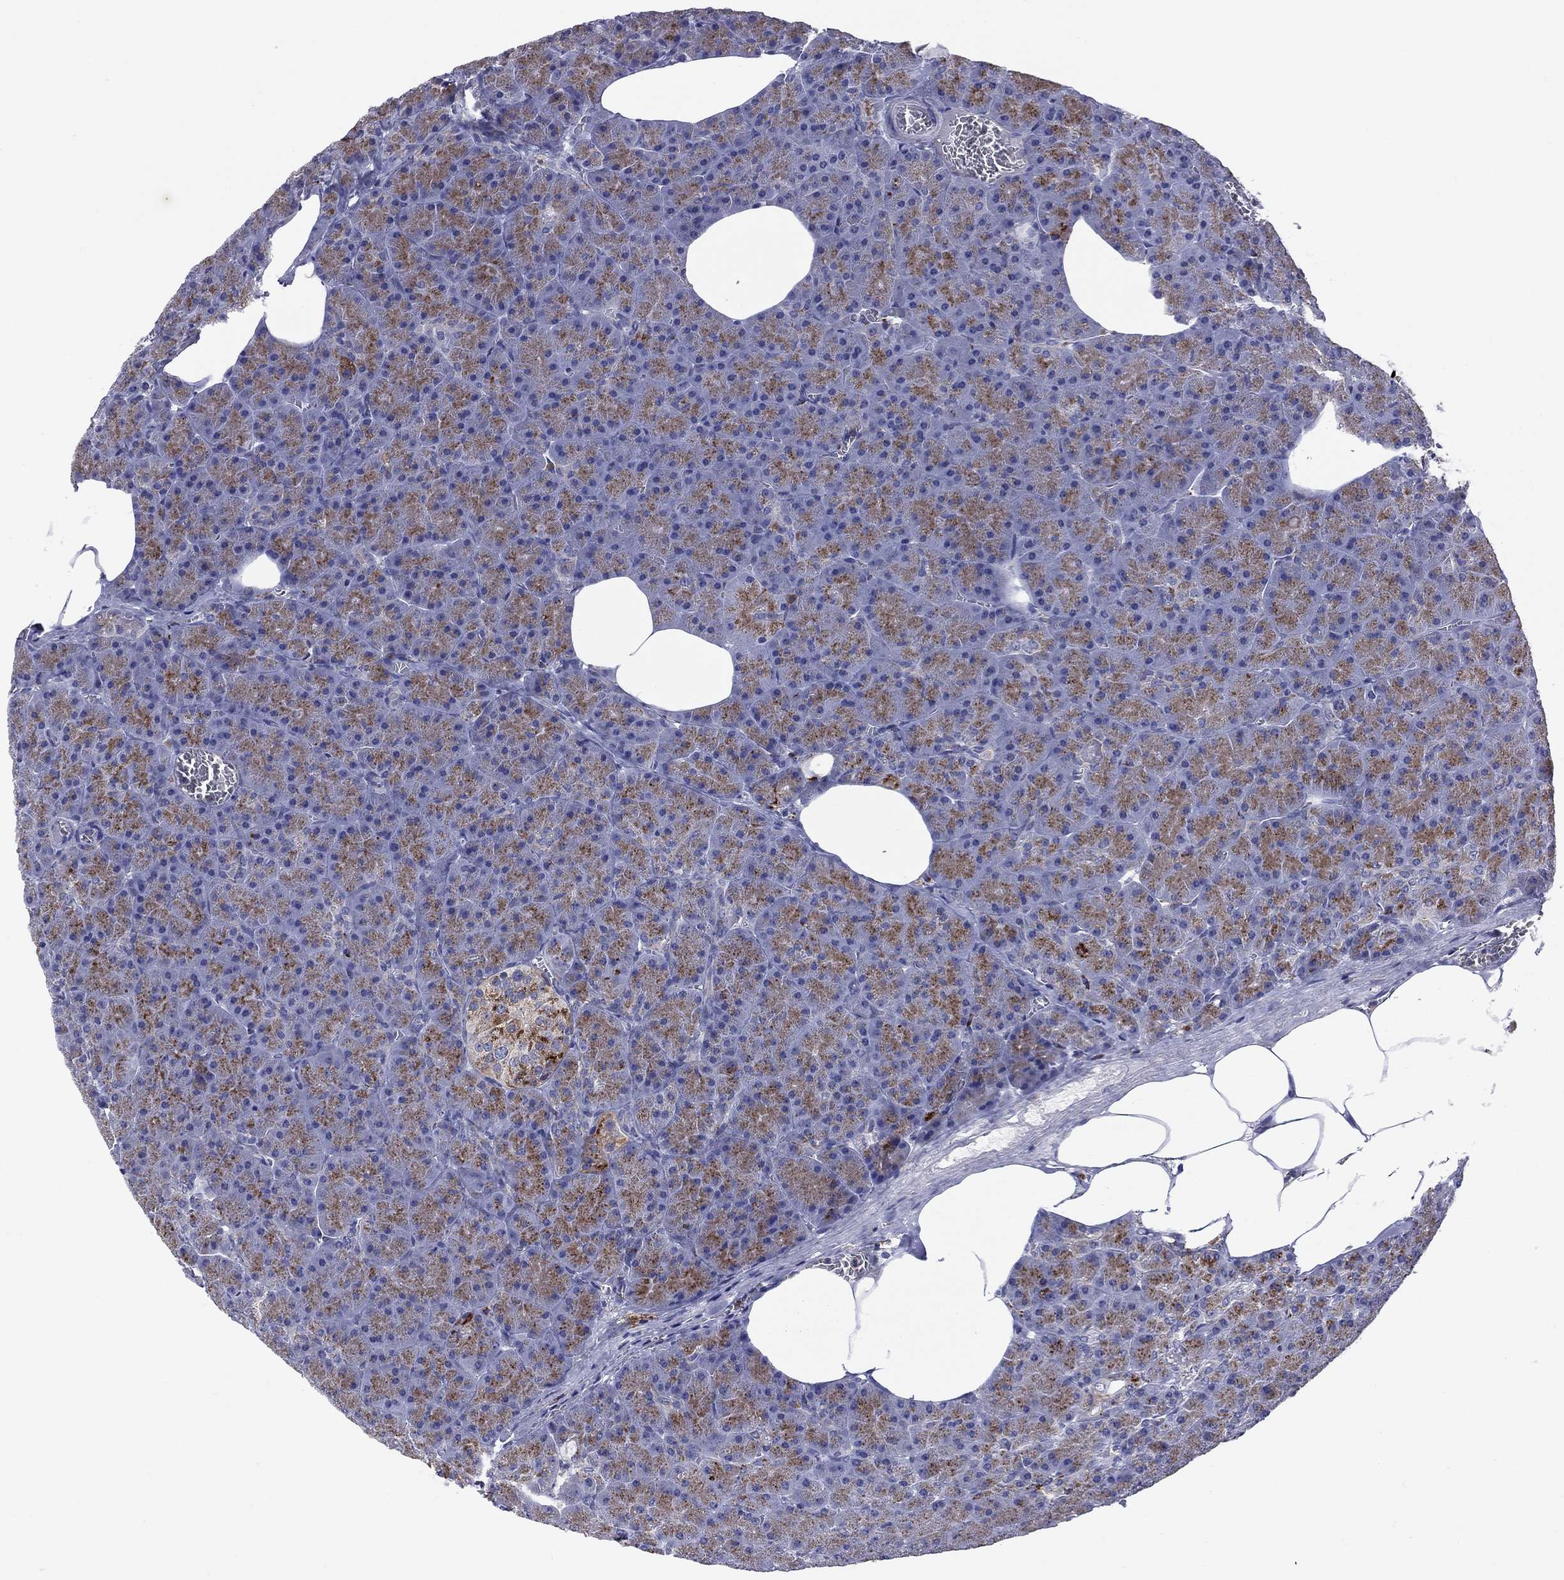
{"staining": {"intensity": "moderate", "quantity": ">75%", "location": "cytoplasmic/membranous"}, "tissue": "pancreas", "cell_type": "Exocrine glandular cells", "image_type": "normal", "snomed": [{"axis": "morphology", "description": "Normal tissue, NOS"}, {"axis": "topography", "description": "Pancreas"}], "caption": "This micrograph shows IHC staining of benign human pancreas, with medium moderate cytoplasmic/membranous positivity in about >75% of exocrine glandular cells.", "gene": "MADCAM1", "patient": {"sex": "male", "age": 61}}